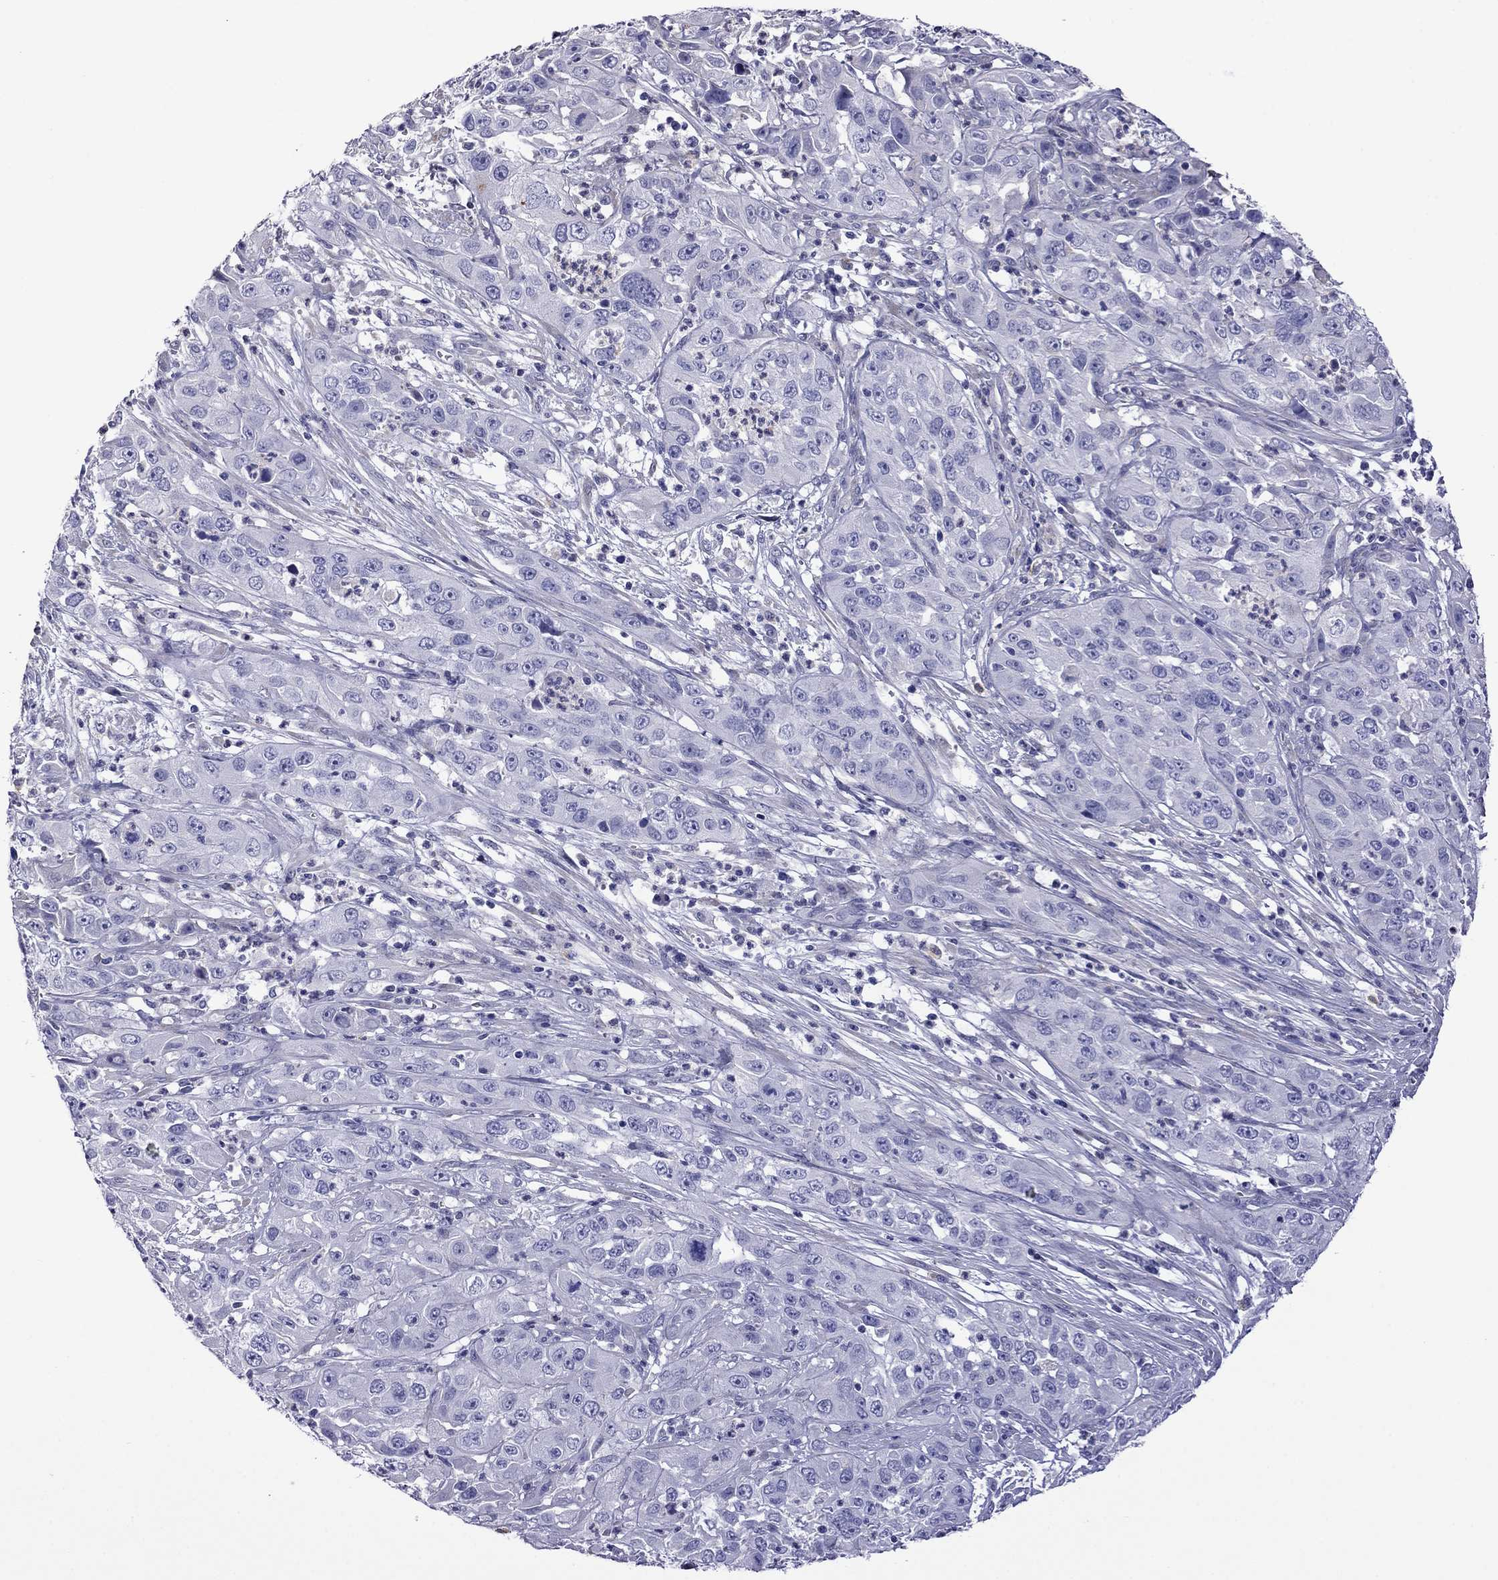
{"staining": {"intensity": "negative", "quantity": "none", "location": "none"}, "tissue": "cervical cancer", "cell_type": "Tumor cells", "image_type": "cancer", "snomed": [{"axis": "morphology", "description": "Squamous cell carcinoma, NOS"}, {"axis": "topography", "description": "Cervix"}], "caption": "Tumor cells are negative for protein expression in human cervical cancer.", "gene": "STAR", "patient": {"sex": "female", "age": 32}}